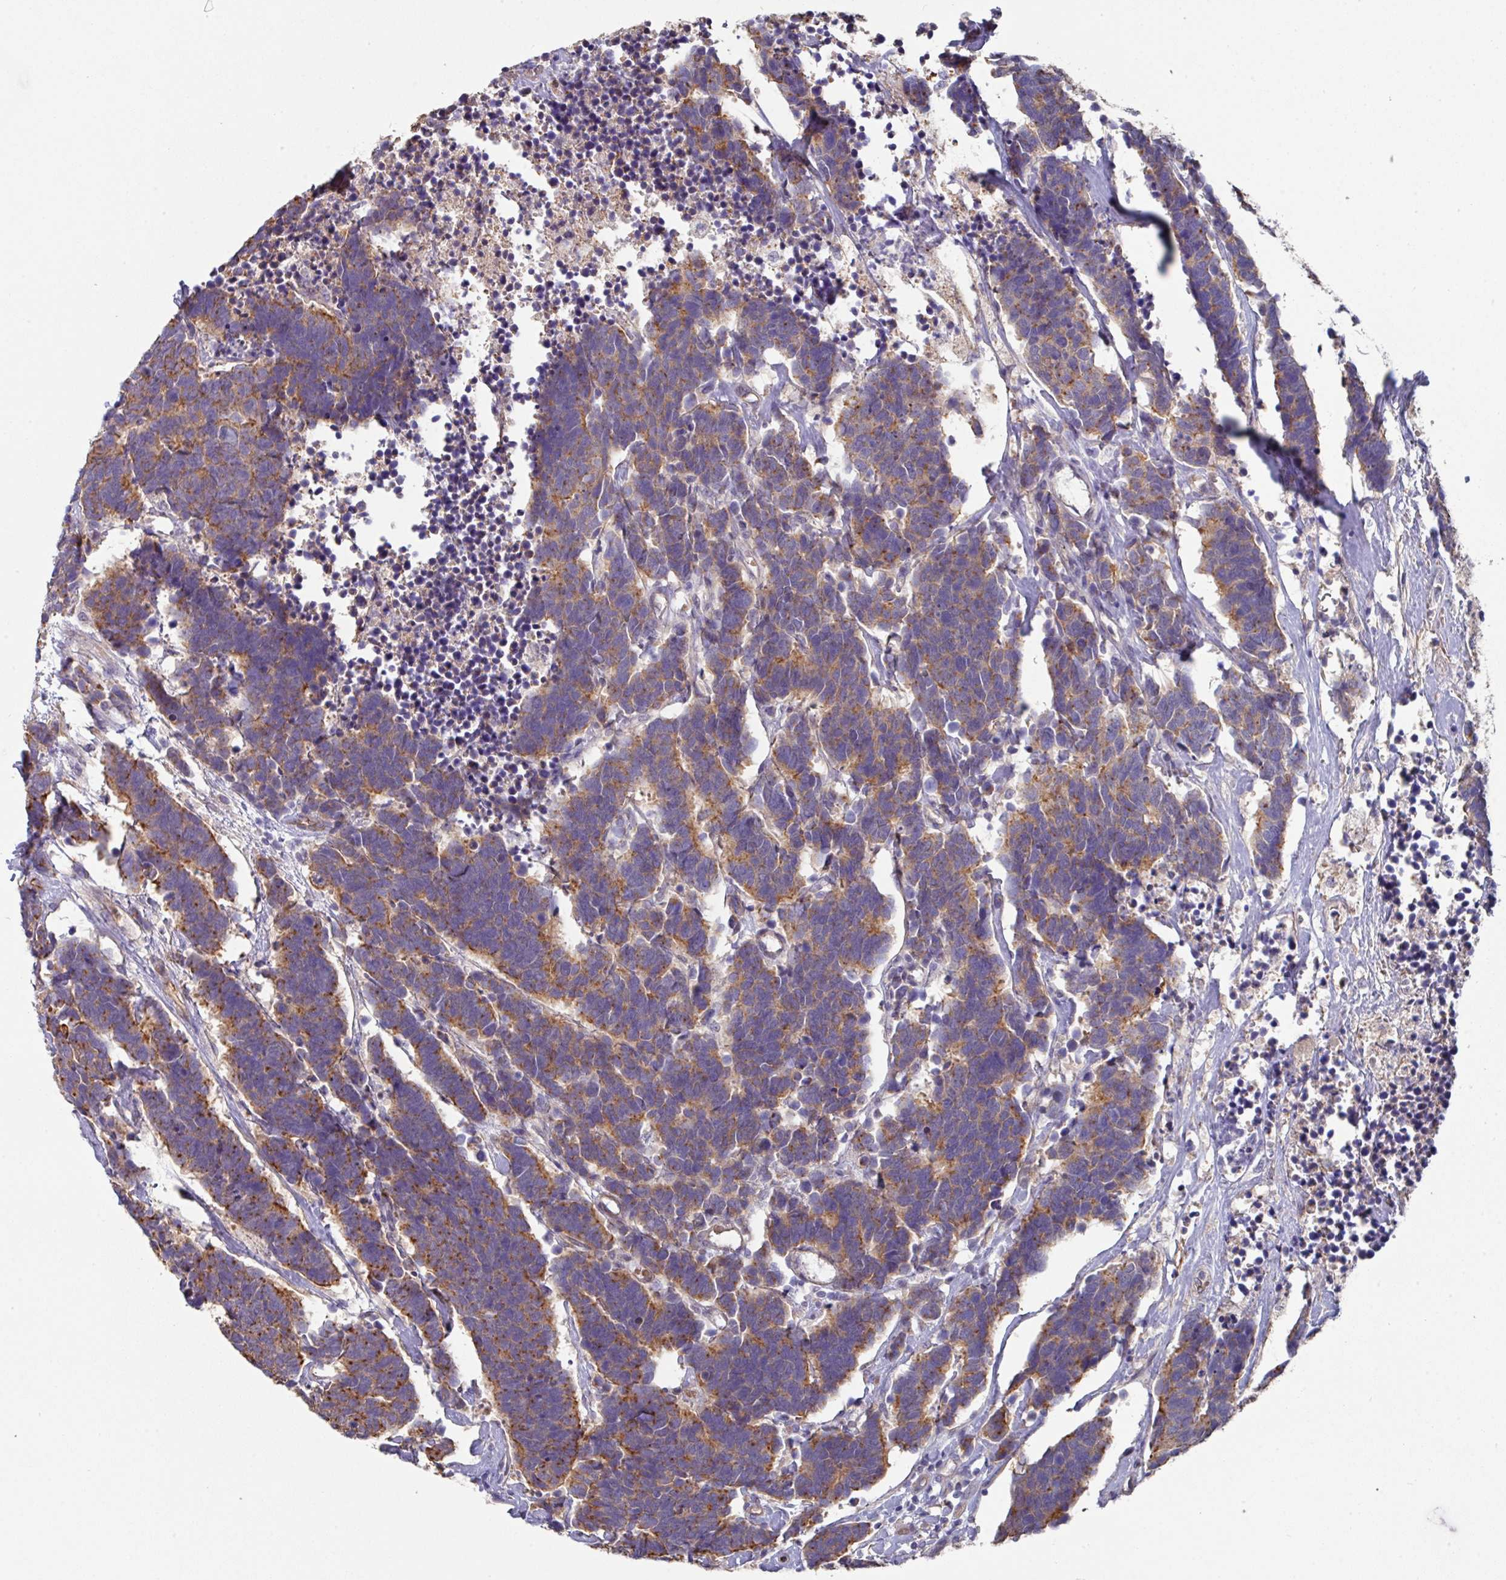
{"staining": {"intensity": "moderate", "quantity": ">75%", "location": "cytoplasmic/membranous"}, "tissue": "carcinoid", "cell_type": "Tumor cells", "image_type": "cancer", "snomed": [{"axis": "morphology", "description": "Carcinoma, NOS"}, {"axis": "morphology", "description": "Carcinoid, malignant, NOS"}, {"axis": "topography", "description": "Urinary bladder"}], "caption": "The histopathology image reveals a brown stain indicating the presence of a protein in the cytoplasmic/membranous of tumor cells in carcinoma.", "gene": "PRR5", "patient": {"sex": "male", "age": 57}}